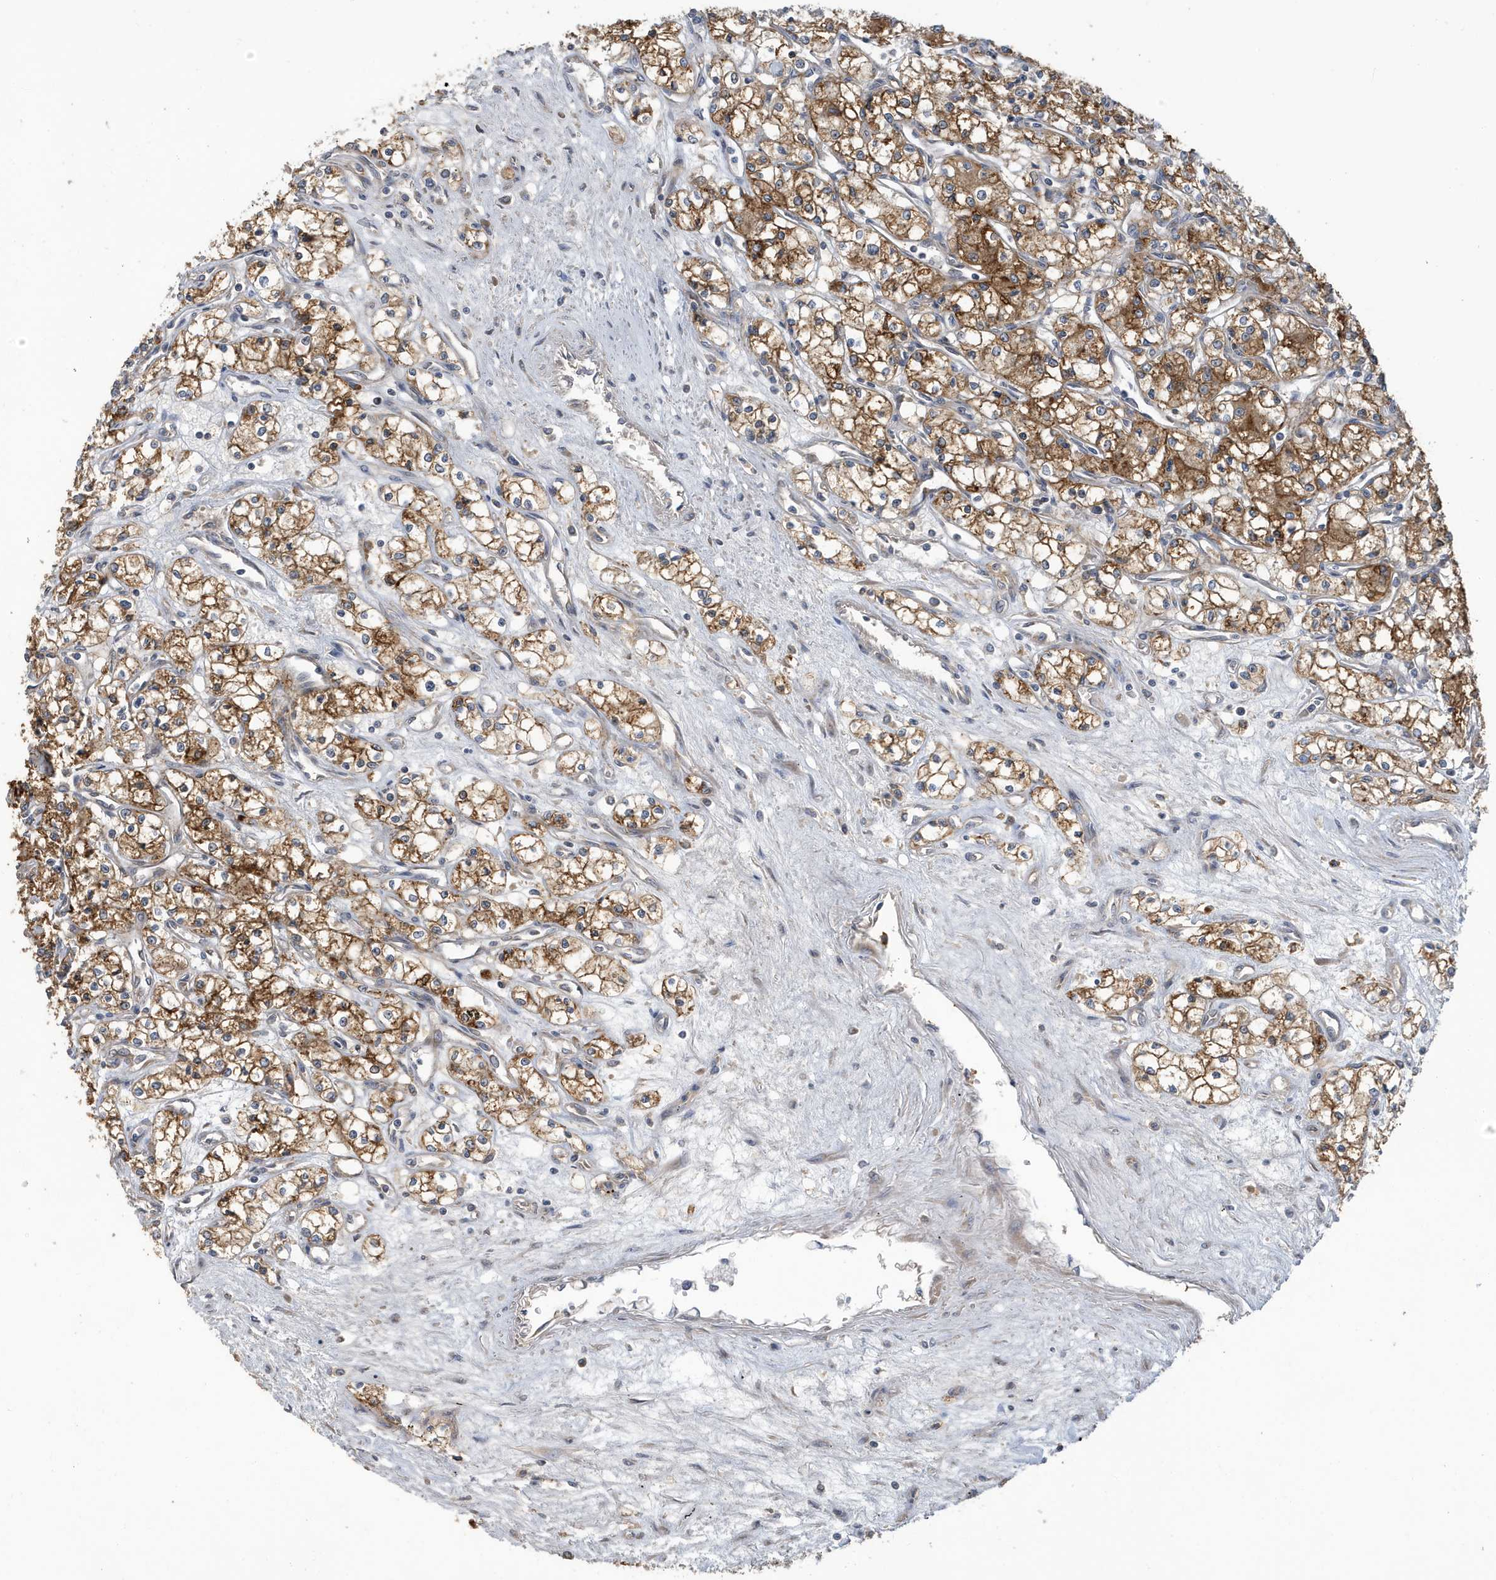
{"staining": {"intensity": "moderate", "quantity": ">75%", "location": "cytoplasmic/membranous"}, "tissue": "renal cancer", "cell_type": "Tumor cells", "image_type": "cancer", "snomed": [{"axis": "morphology", "description": "Adenocarcinoma, NOS"}, {"axis": "topography", "description": "Kidney"}], "caption": "Human renal cancer (adenocarcinoma) stained with a protein marker reveals moderate staining in tumor cells.", "gene": "LAPTM4A", "patient": {"sex": "male", "age": 59}}